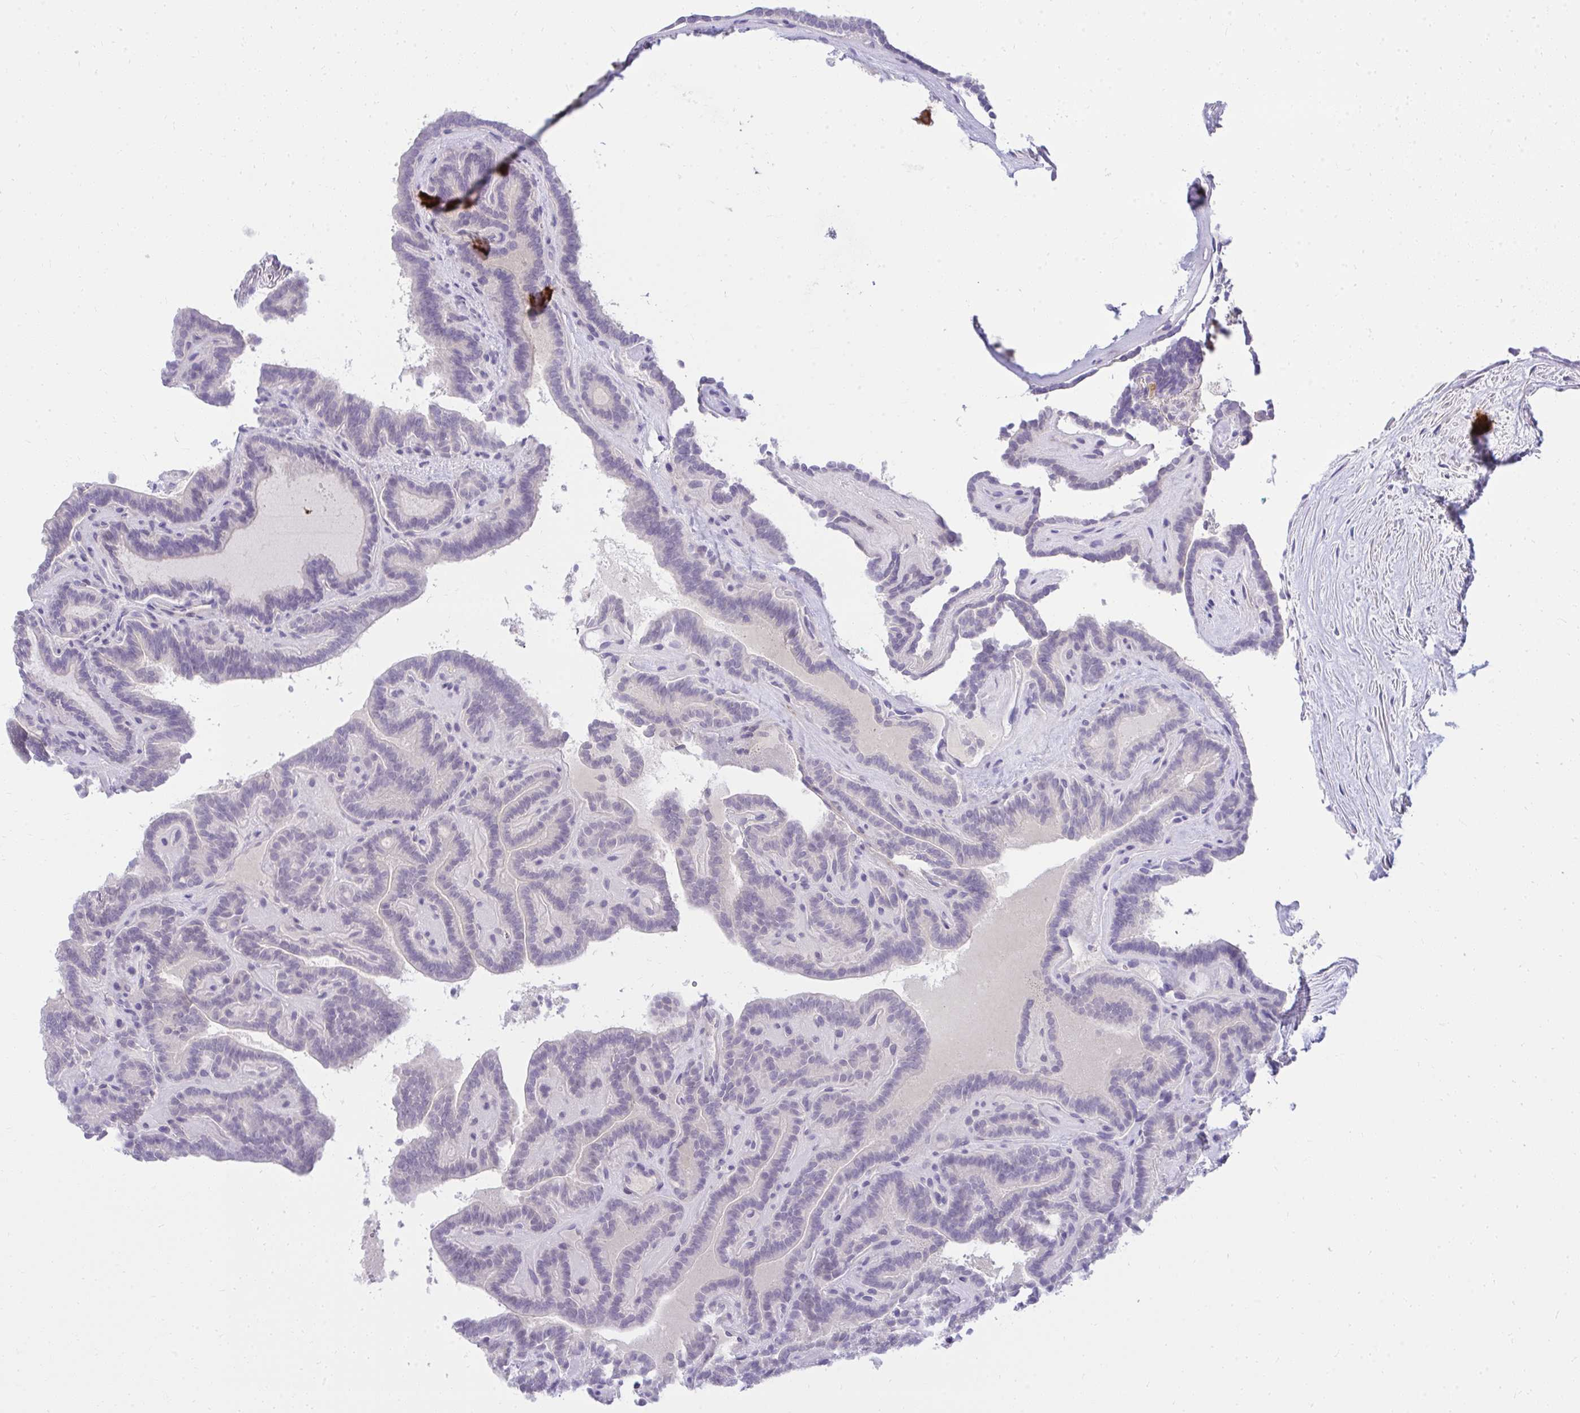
{"staining": {"intensity": "negative", "quantity": "none", "location": "none"}, "tissue": "thyroid cancer", "cell_type": "Tumor cells", "image_type": "cancer", "snomed": [{"axis": "morphology", "description": "Papillary adenocarcinoma, NOS"}, {"axis": "topography", "description": "Thyroid gland"}], "caption": "Immunohistochemistry (IHC) micrograph of thyroid cancer (papillary adenocarcinoma) stained for a protein (brown), which reveals no expression in tumor cells.", "gene": "LRRC36", "patient": {"sex": "female", "age": 21}}